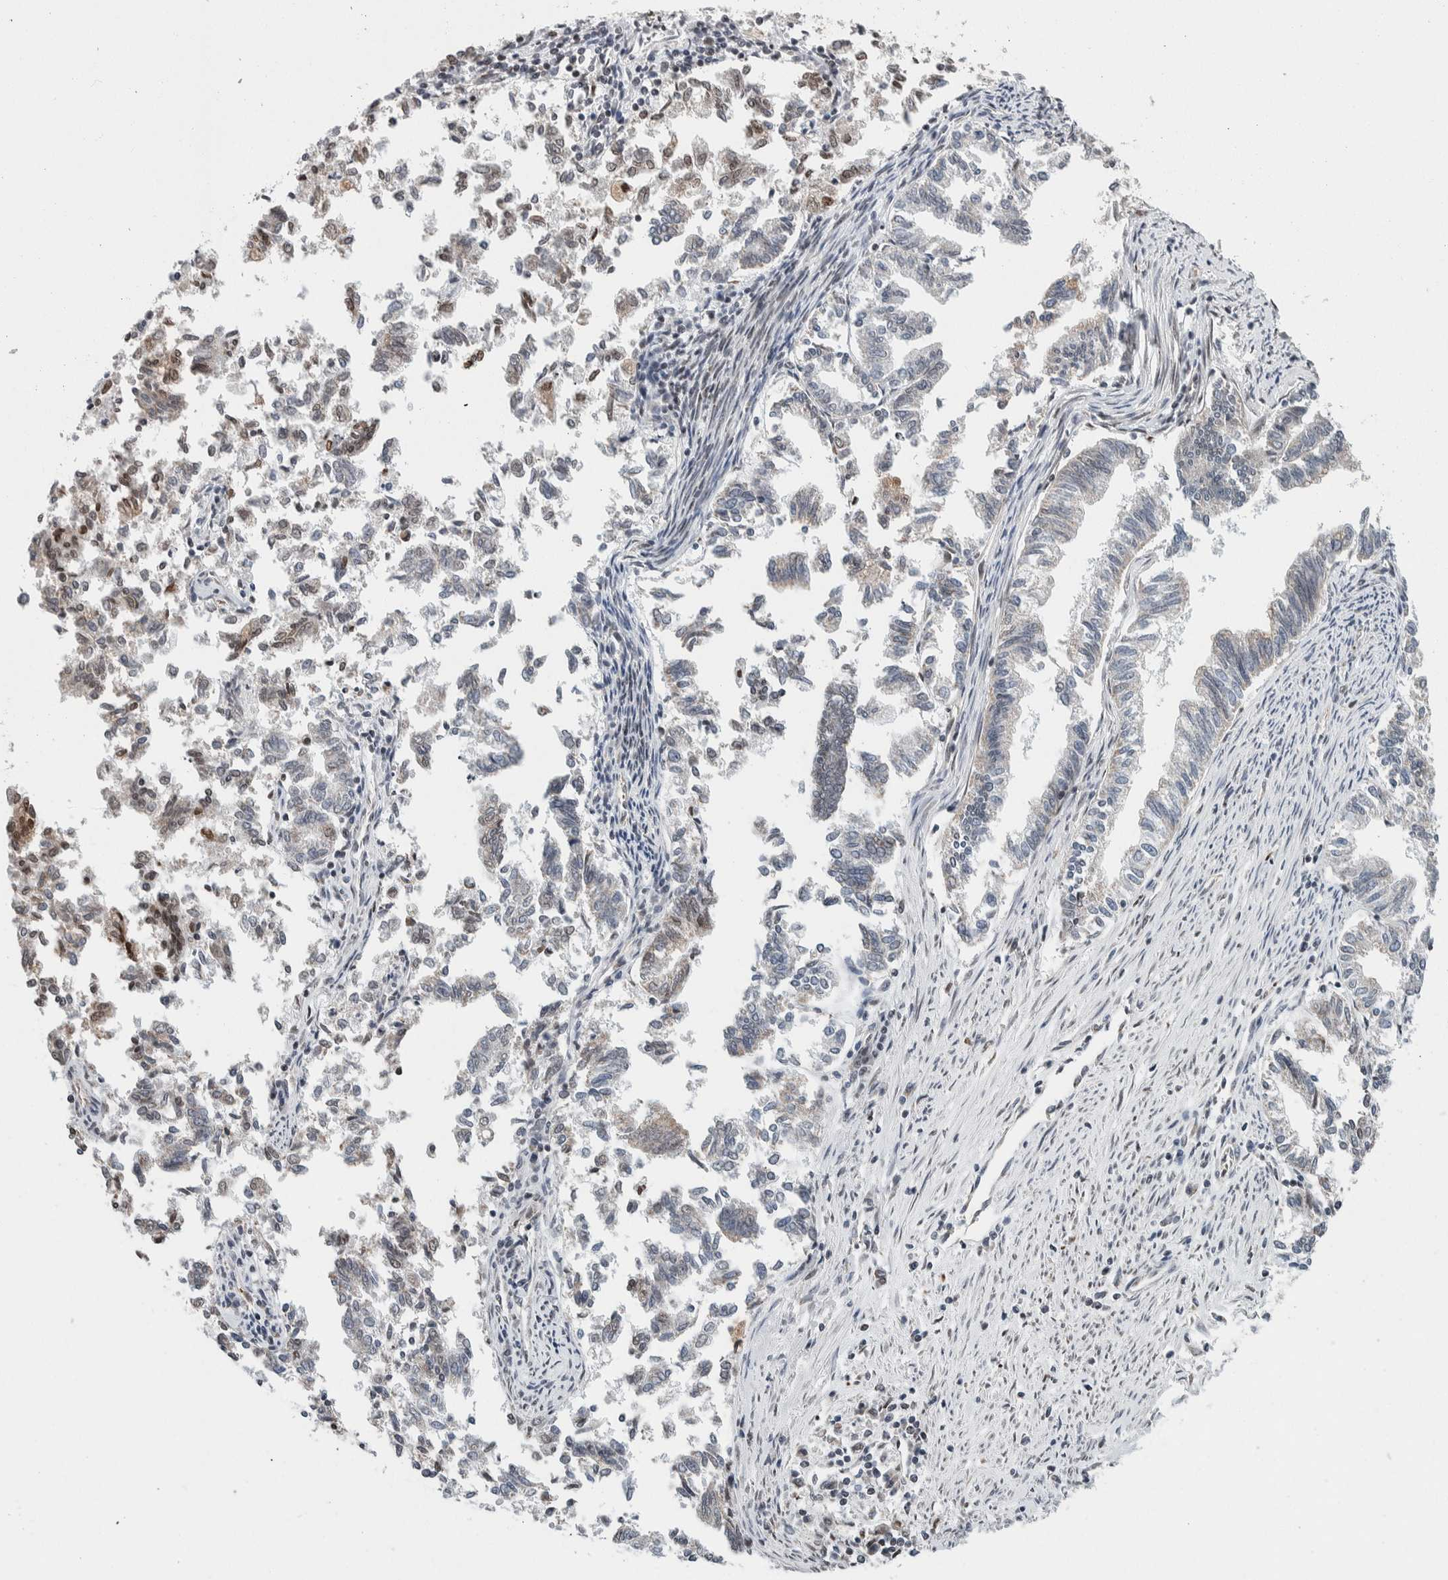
{"staining": {"intensity": "moderate", "quantity": "<25%", "location": "cytoplasmic/membranous,nuclear"}, "tissue": "endometrial cancer", "cell_type": "Tumor cells", "image_type": "cancer", "snomed": [{"axis": "morphology", "description": "Necrosis, NOS"}, {"axis": "morphology", "description": "Adenocarcinoma, NOS"}, {"axis": "topography", "description": "Endometrium"}], "caption": "IHC image of neoplastic tissue: endometrial cancer stained using immunohistochemistry reveals low levels of moderate protein expression localized specifically in the cytoplasmic/membranous and nuclear of tumor cells, appearing as a cytoplasmic/membranous and nuclear brown color.", "gene": "NEUROD1", "patient": {"sex": "female", "age": 79}}